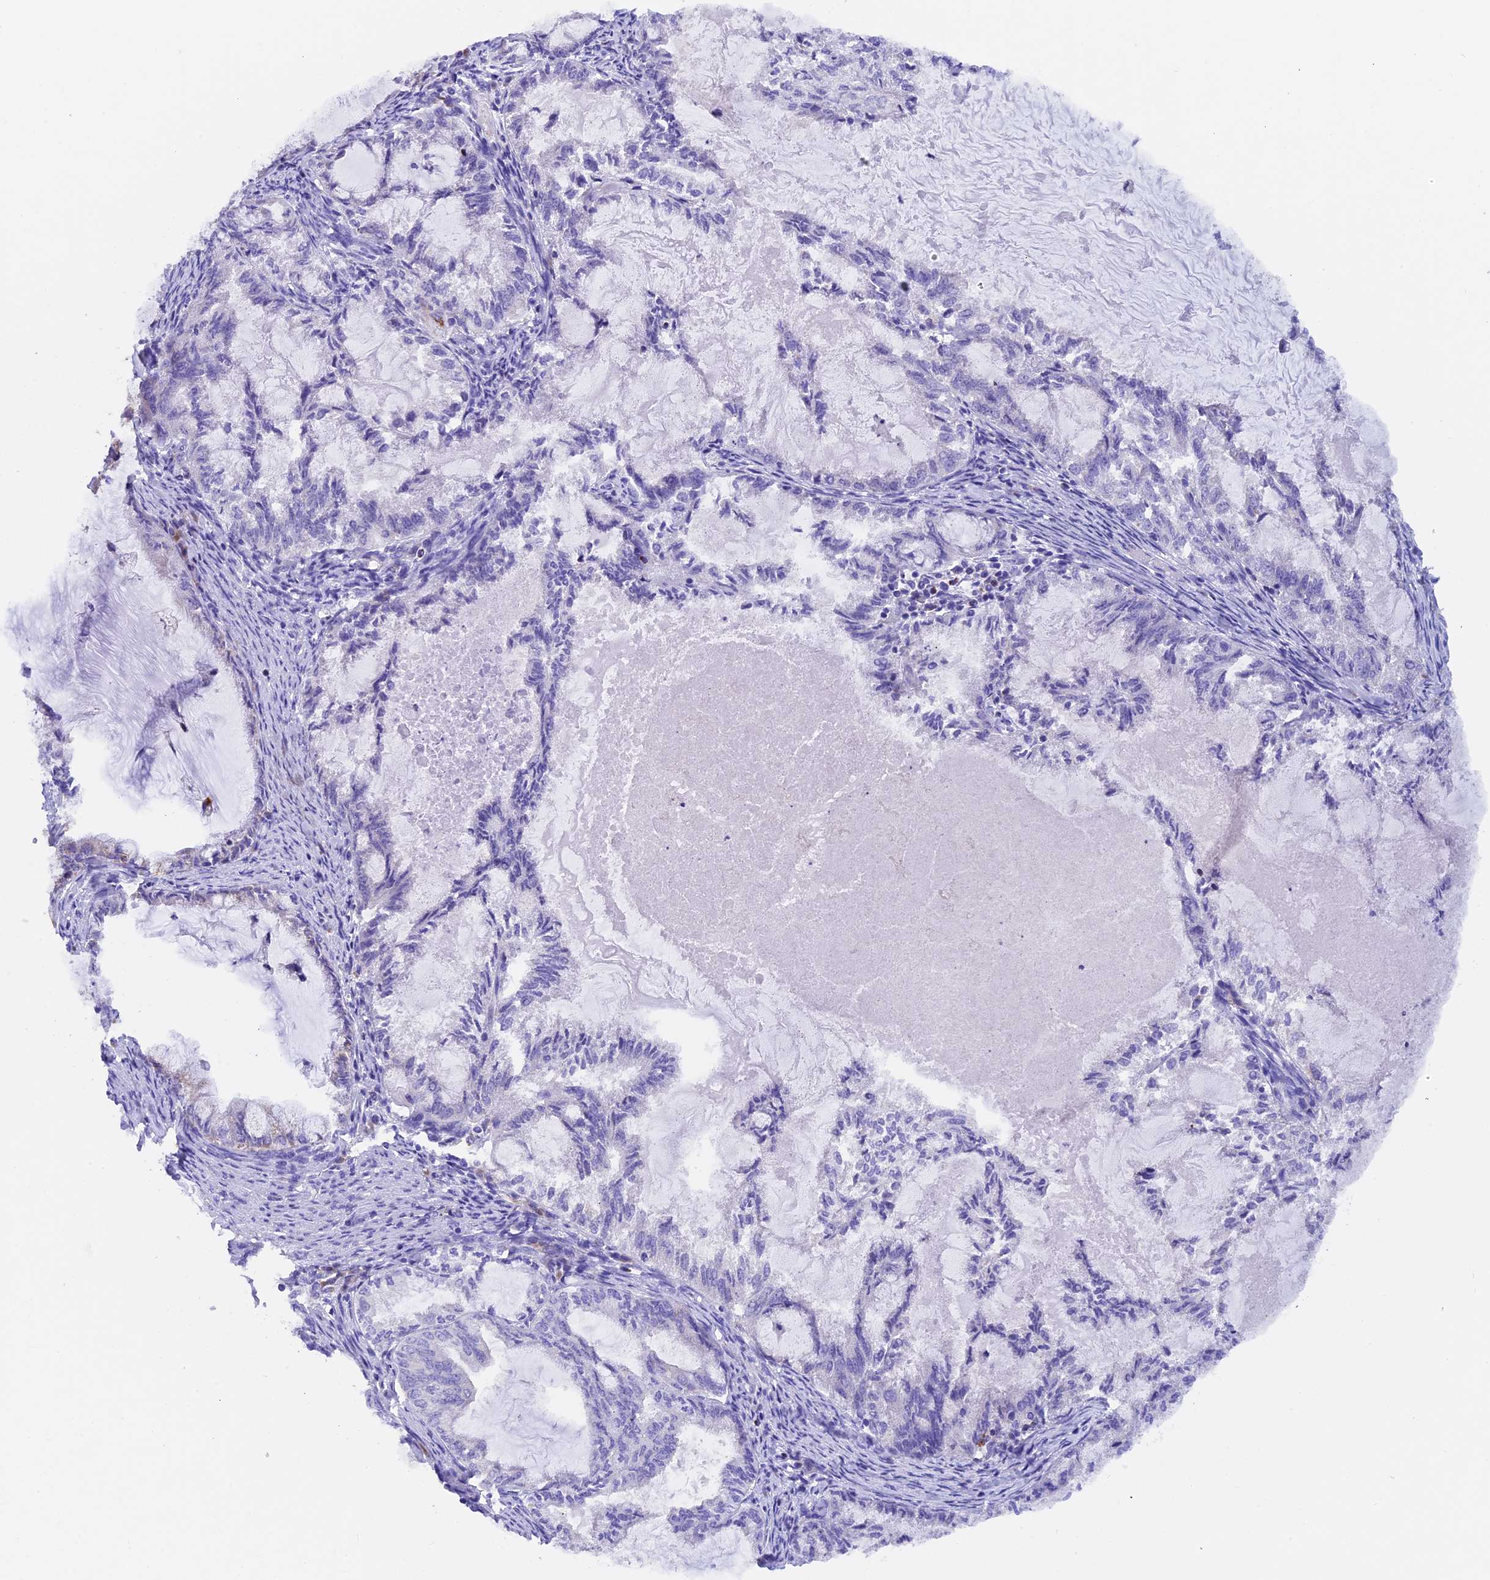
{"staining": {"intensity": "negative", "quantity": "none", "location": "none"}, "tissue": "endometrial cancer", "cell_type": "Tumor cells", "image_type": "cancer", "snomed": [{"axis": "morphology", "description": "Adenocarcinoma, NOS"}, {"axis": "topography", "description": "Endometrium"}], "caption": "This photomicrograph is of adenocarcinoma (endometrial) stained with IHC to label a protein in brown with the nuclei are counter-stained blue. There is no positivity in tumor cells.", "gene": "SLC8B1", "patient": {"sex": "female", "age": 86}}